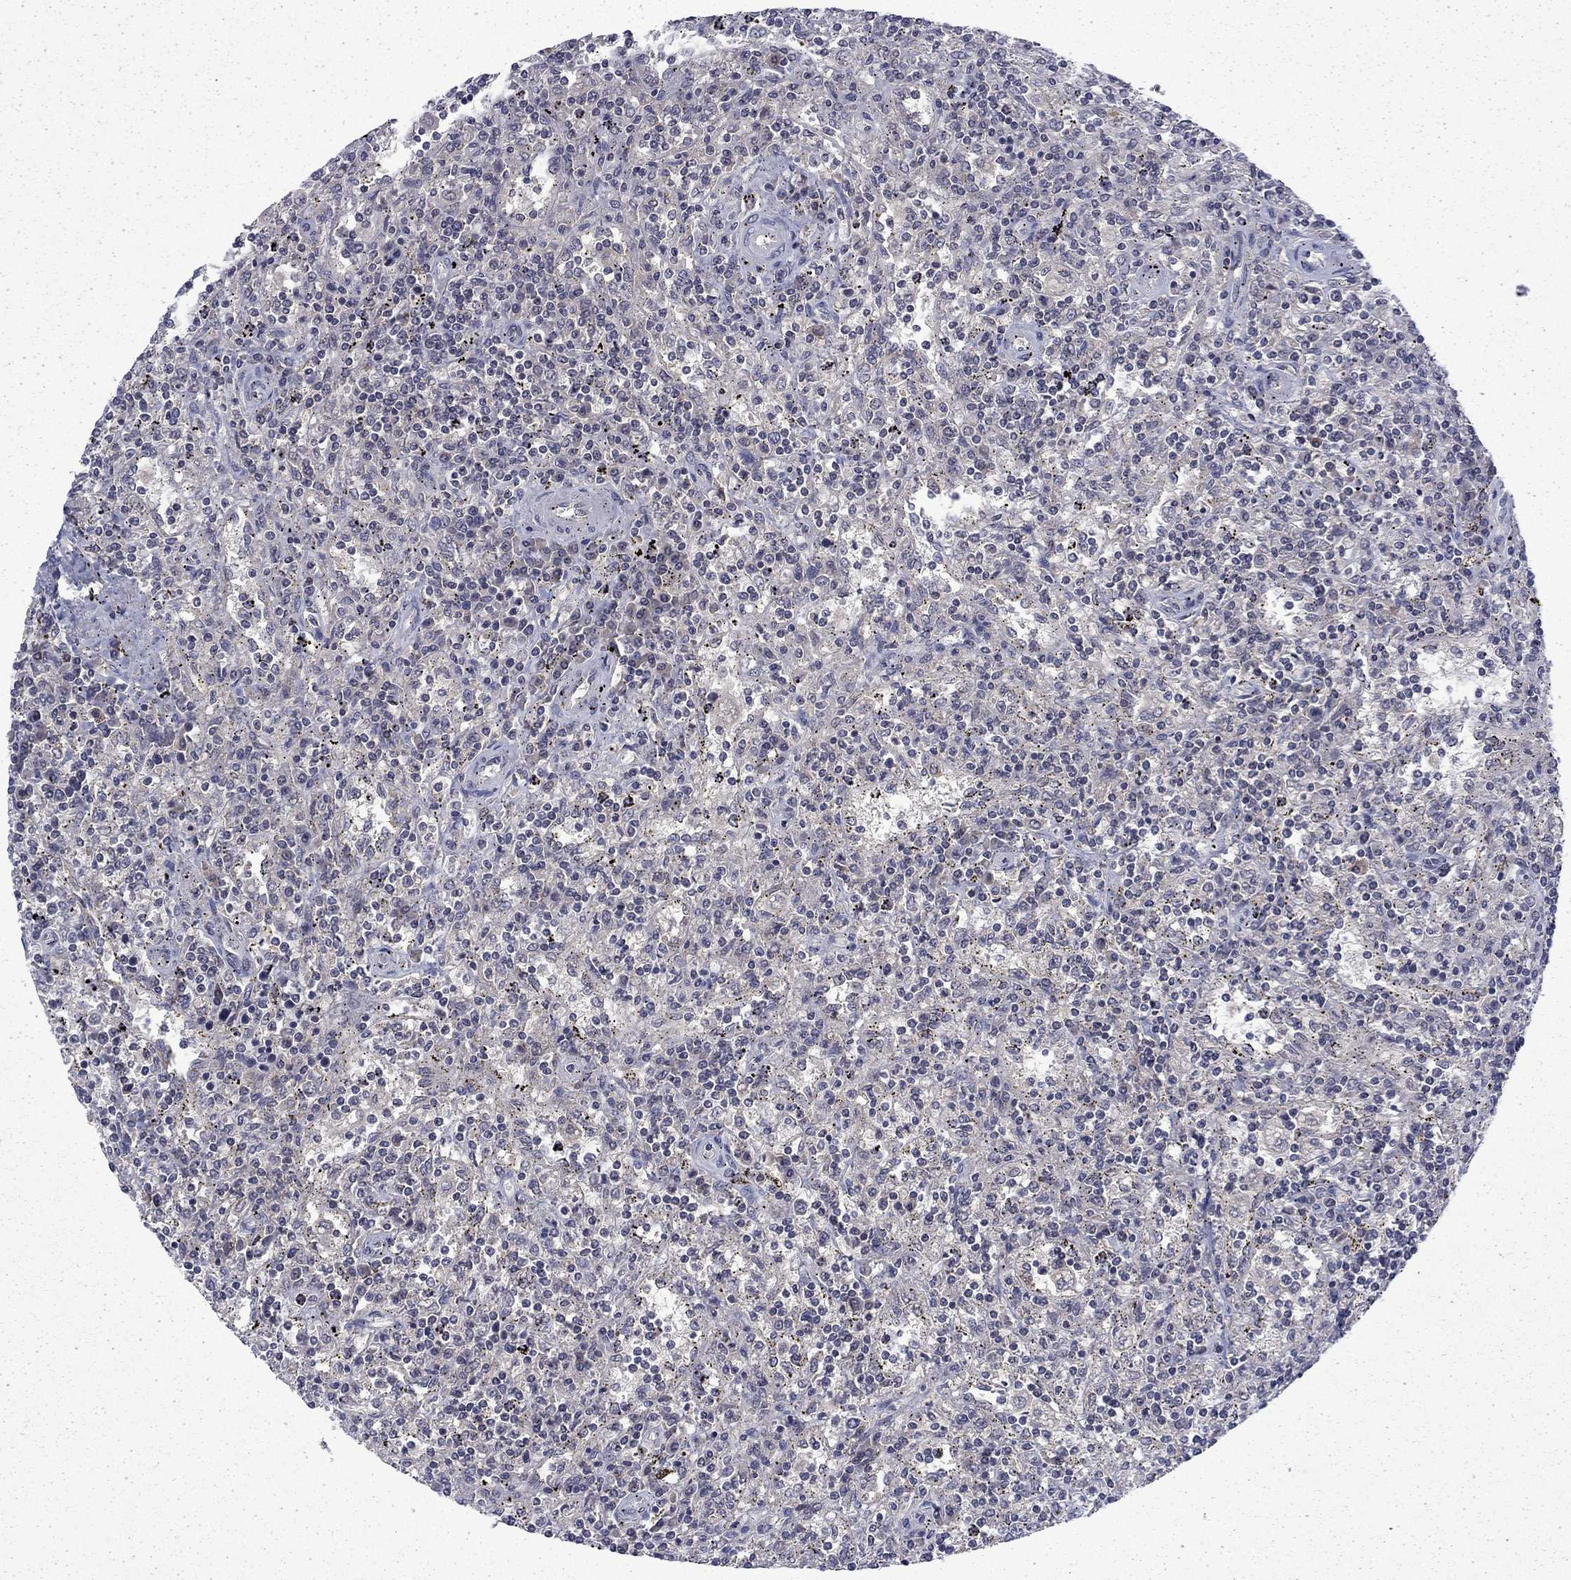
{"staining": {"intensity": "negative", "quantity": "none", "location": "none"}, "tissue": "lymphoma", "cell_type": "Tumor cells", "image_type": "cancer", "snomed": [{"axis": "morphology", "description": "Malignant lymphoma, non-Hodgkin's type, Low grade"}, {"axis": "topography", "description": "Spleen"}], "caption": "Immunohistochemical staining of human lymphoma demonstrates no significant staining in tumor cells.", "gene": "CHAT", "patient": {"sex": "male", "age": 62}}